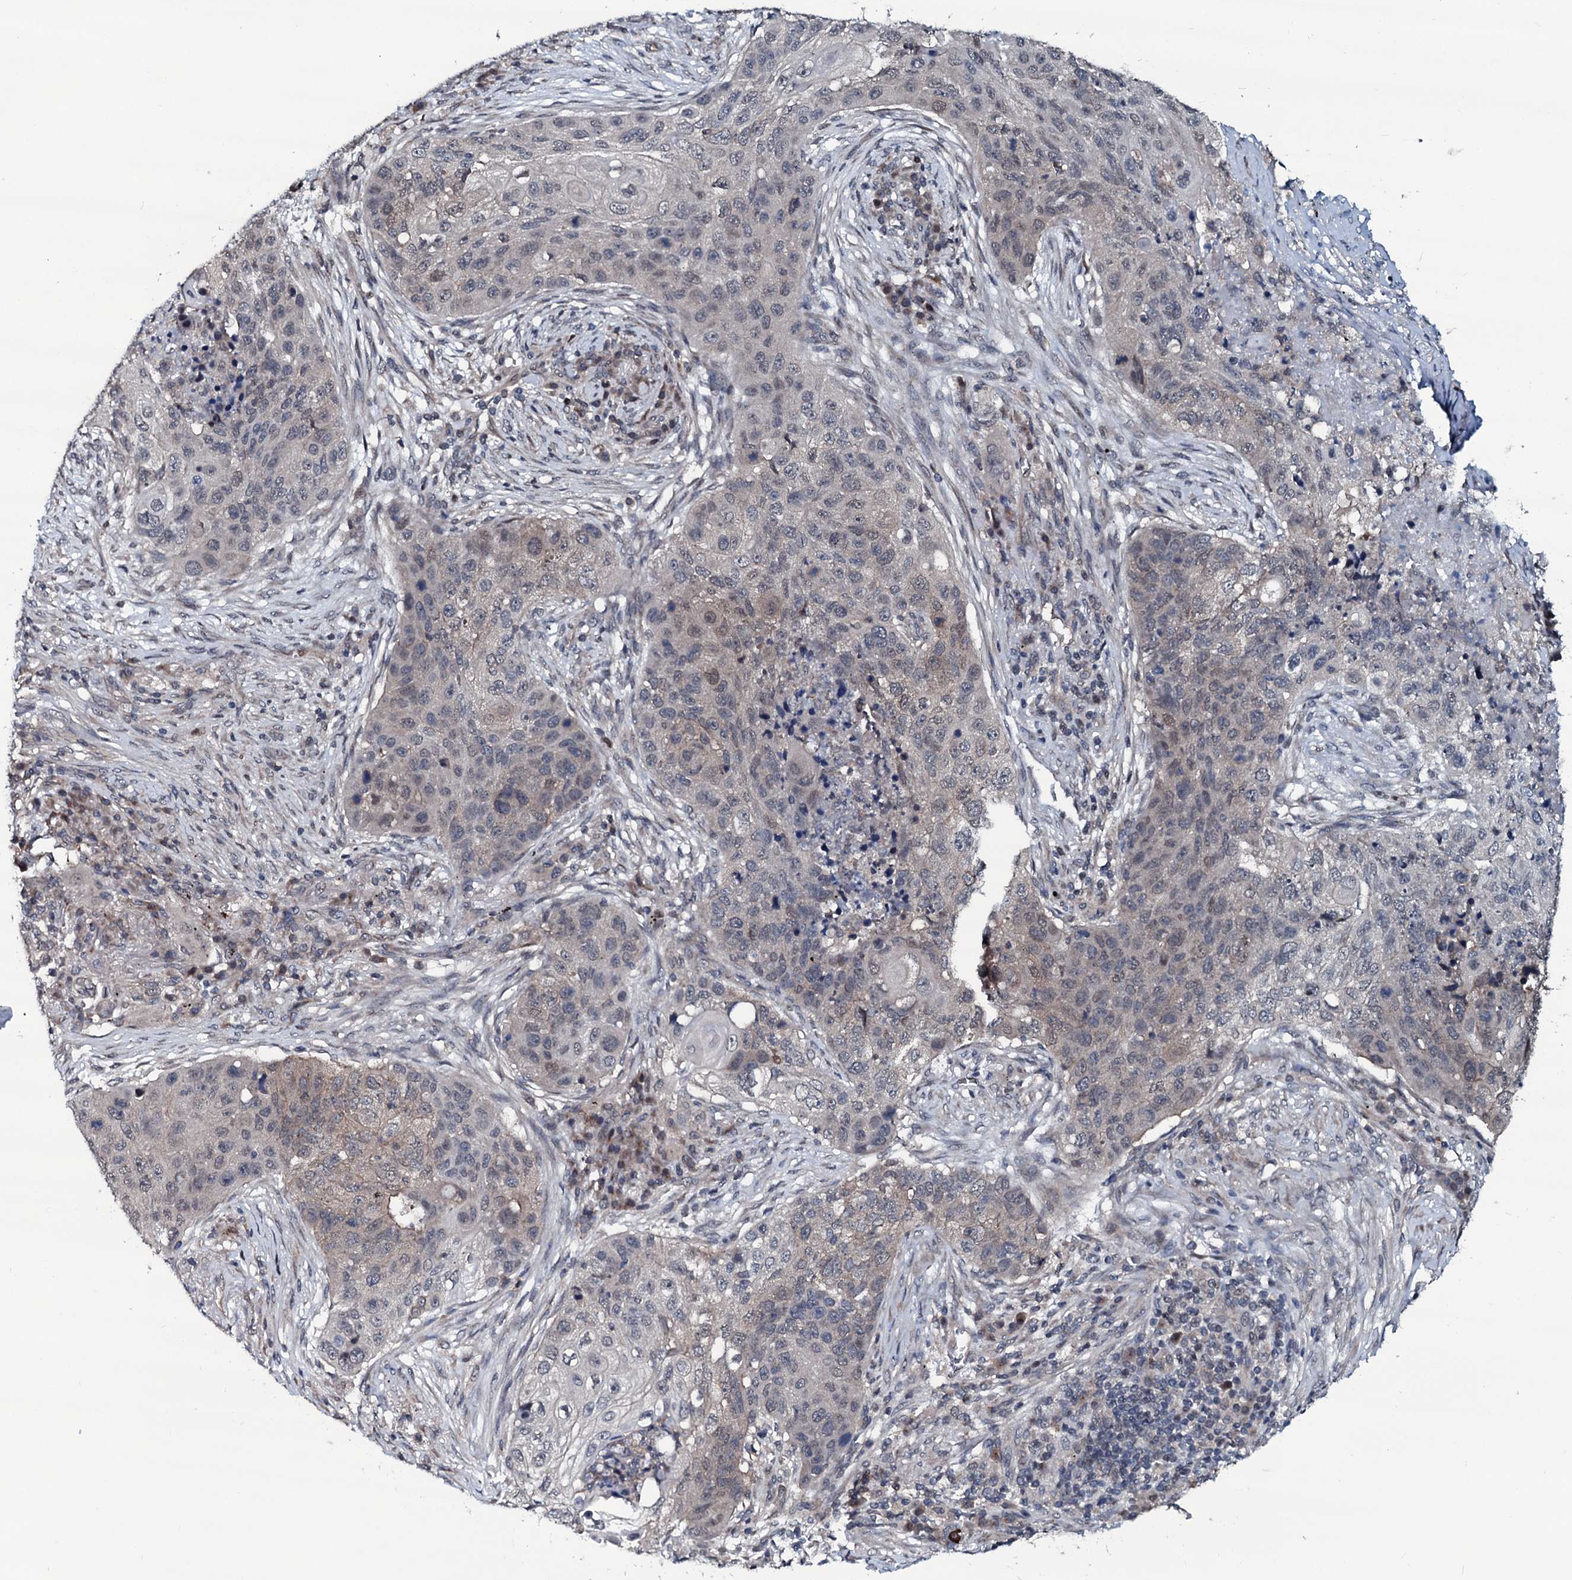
{"staining": {"intensity": "weak", "quantity": "25%-75%", "location": "cytoplasmic/membranous,nuclear"}, "tissue": "lung cancer", "cell_type": "Tumor cells", "image_type": "cancer", "snomed": [{"axis": "morphology", "description": "Squamous cell carcinoma, NOS"}, {"axis": "topography", "description": "Lung"}], "caption": "Immunohistochemical staining of human lung squamous cell carcinoma shows low levels of weak cytoplasmic/membranous and nuclear protein staining in about 25%-75% of tumor cells.", "gene": "OGFOD2", "patient": {"sex": "female", "age": 63}}